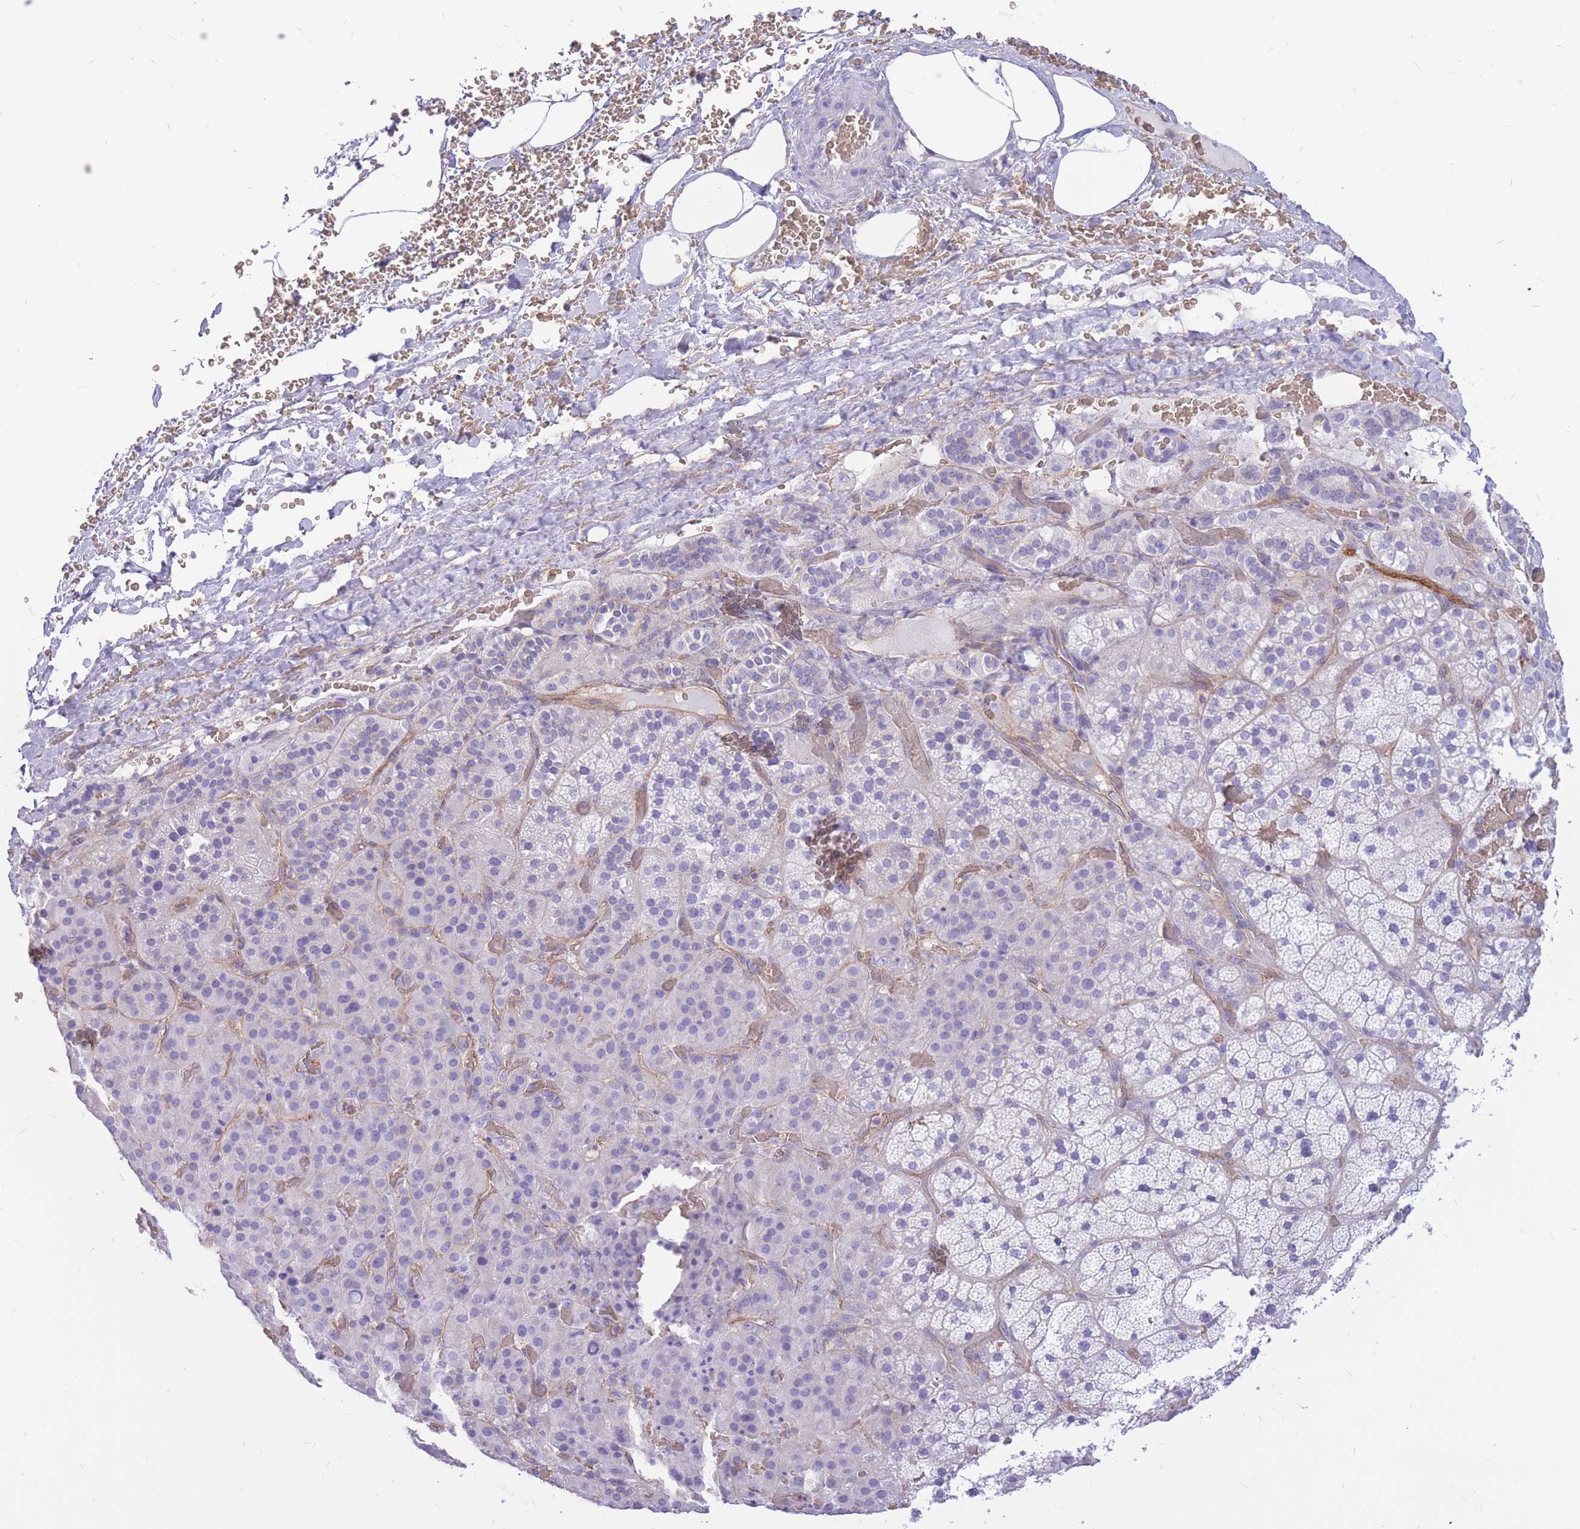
{"staining": {"intensity": "negative", "quantity": "none", "location": "none"}, "tissue": "adrenal gland", "cell_type": "Glandular cells", "image_type": "normal", "snomed": [{"axis": "morphology", "description": "Normal tissue, NOS"}, {"axis": "topography", "description": "Adrenal gland"}], "caption": "This is an IHC image of benign adrenal gland. There is no staining in glandular cells.", "gene": "ADD2", "patient": {"sex": "male", "age": 57}}